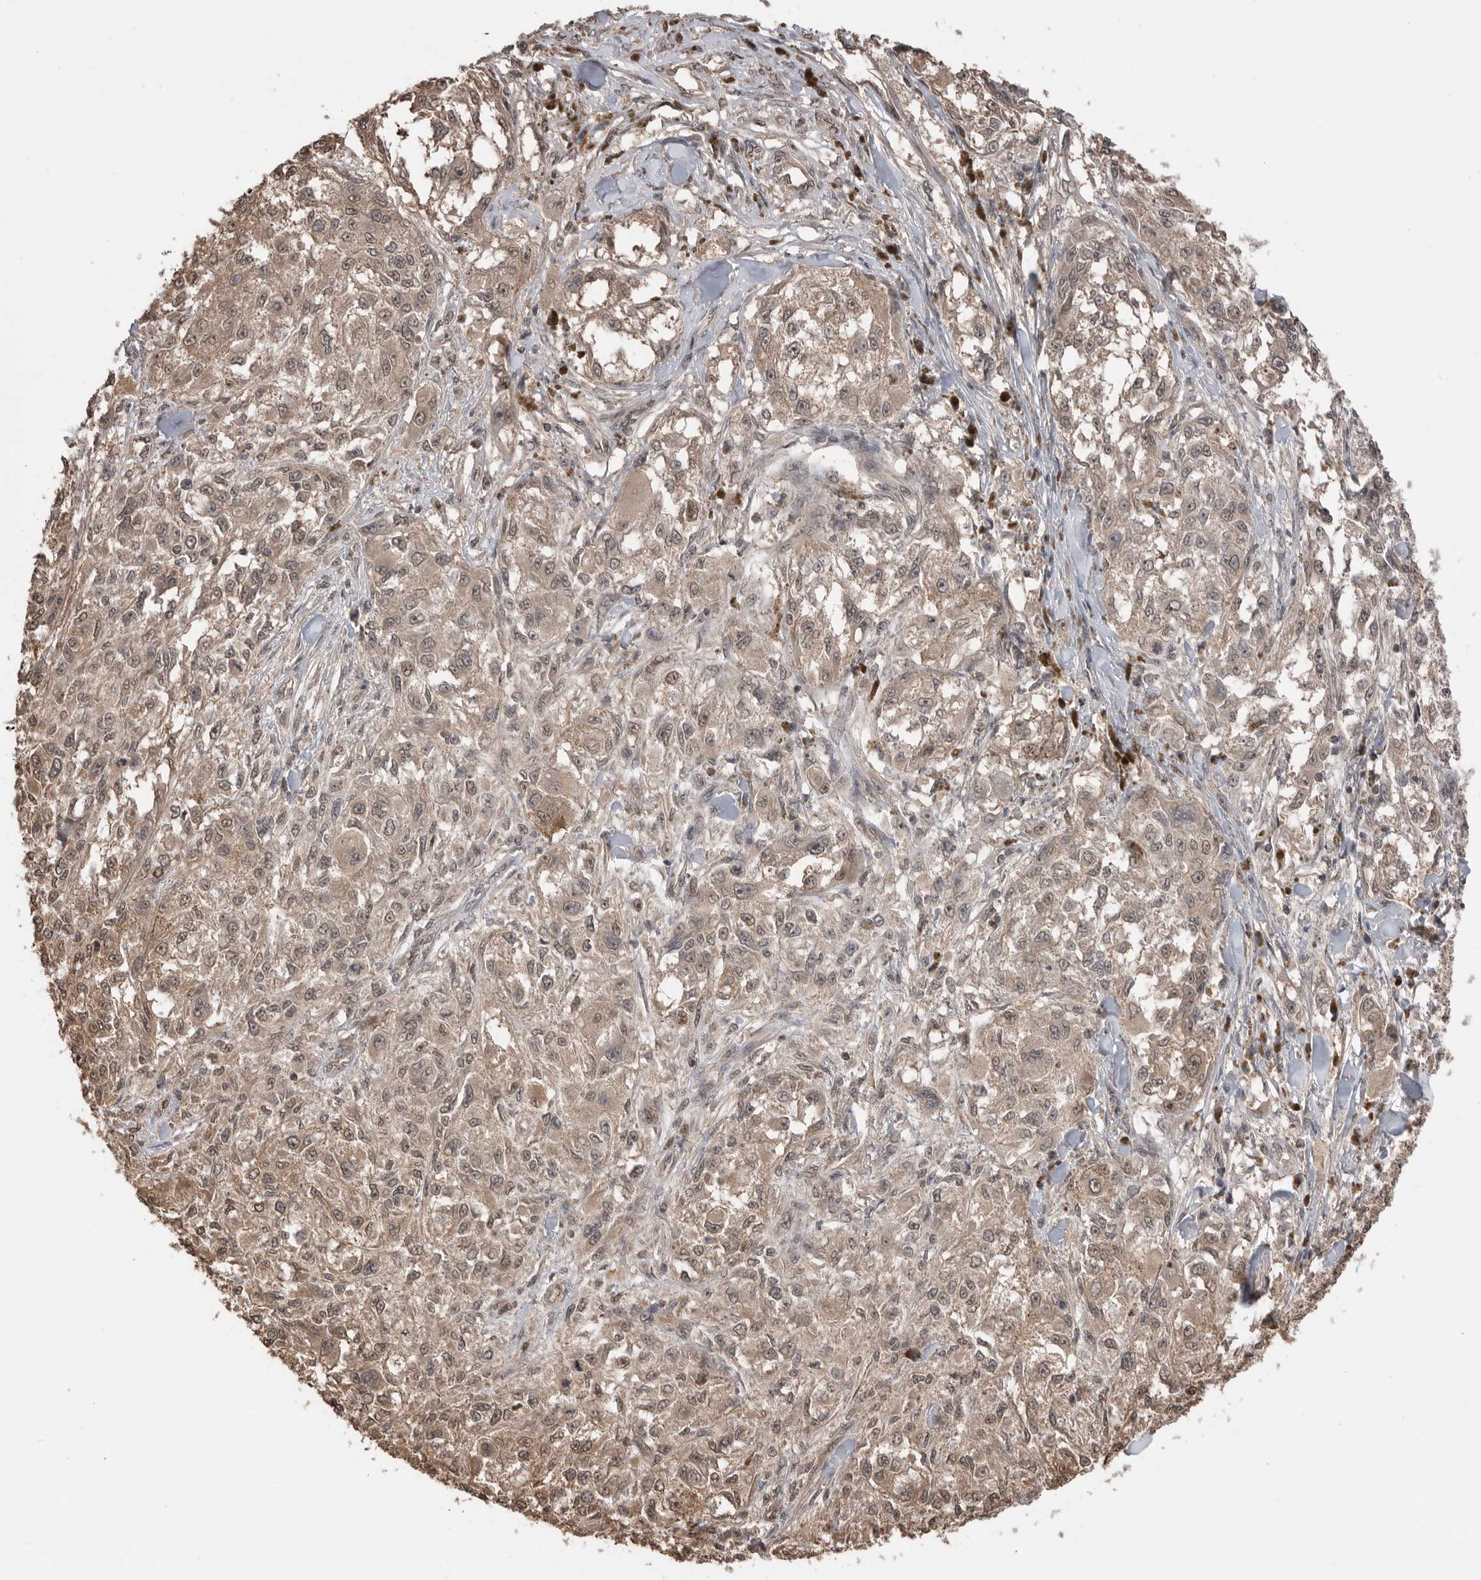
{"staining": {"intensity": "weak", "quantity": "25%-75%", "location": "cytoplasmic/membranous,nuclear"}, "tissue": "melanoma", "cell_type": "Tumor cells", "image_type": "cancer", "snomed": [{"axis": "morphology", "description": "Necrosis, NOS"}, {"axis": "morphology", "description": "Malignant melanoma, NOS"}, {"axis": "topography", "description": "Skin"}], "caption": "About 25%-75% of tumor cells in malignant melanoma demonstrate weak cytoplasmic/membranous and nuclear protein staining as visualized by brown immunohistochemical staining.", "gene": "PEAK1", "patient": {"sex": "female", "age": 87}}